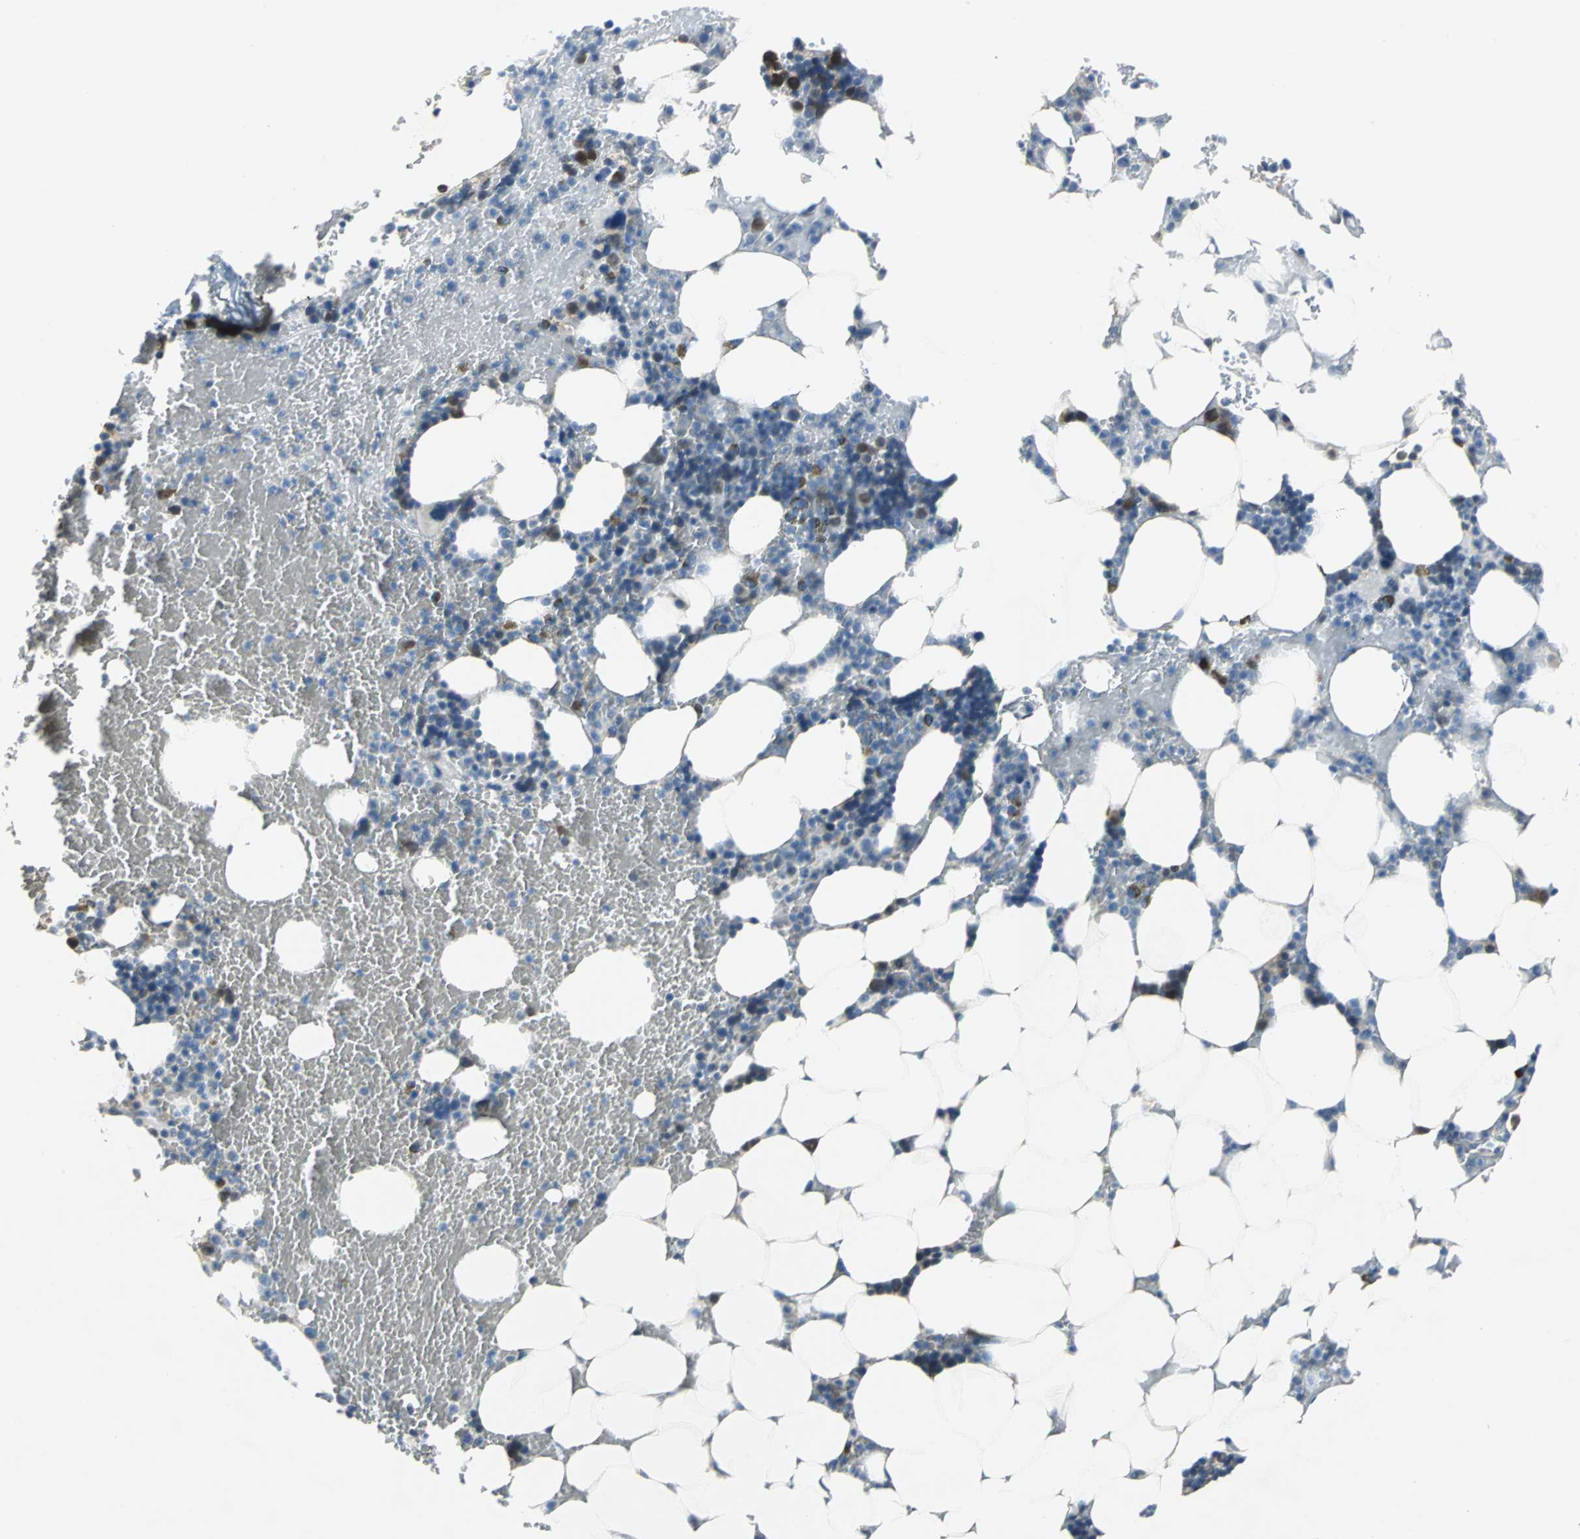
{"staining": {"intensity": "strong", "quantity": "<25%", "location": "cytoplasmic/membranous"}, "tissue": "bone marrow", "cell_type": "Hematopoietic cells", "image_type": "normal", "snomed": [{"axis": "morphology", "description": "Normal tissue, NOS"}, {"axis": "topography", "description": "Bone marrow"}], "caption": "Protein expression analysis of benign human bone marrow reveals strong cytoplasmic/membranous expression in approximately <25% of hematopoietic cells. (DAB (3,3'-diaminobenzidine) IHC with brightfield microscopy, high magnification).", "gene": "ZNF415", "patient": {"sex": "female", "age": 73}}